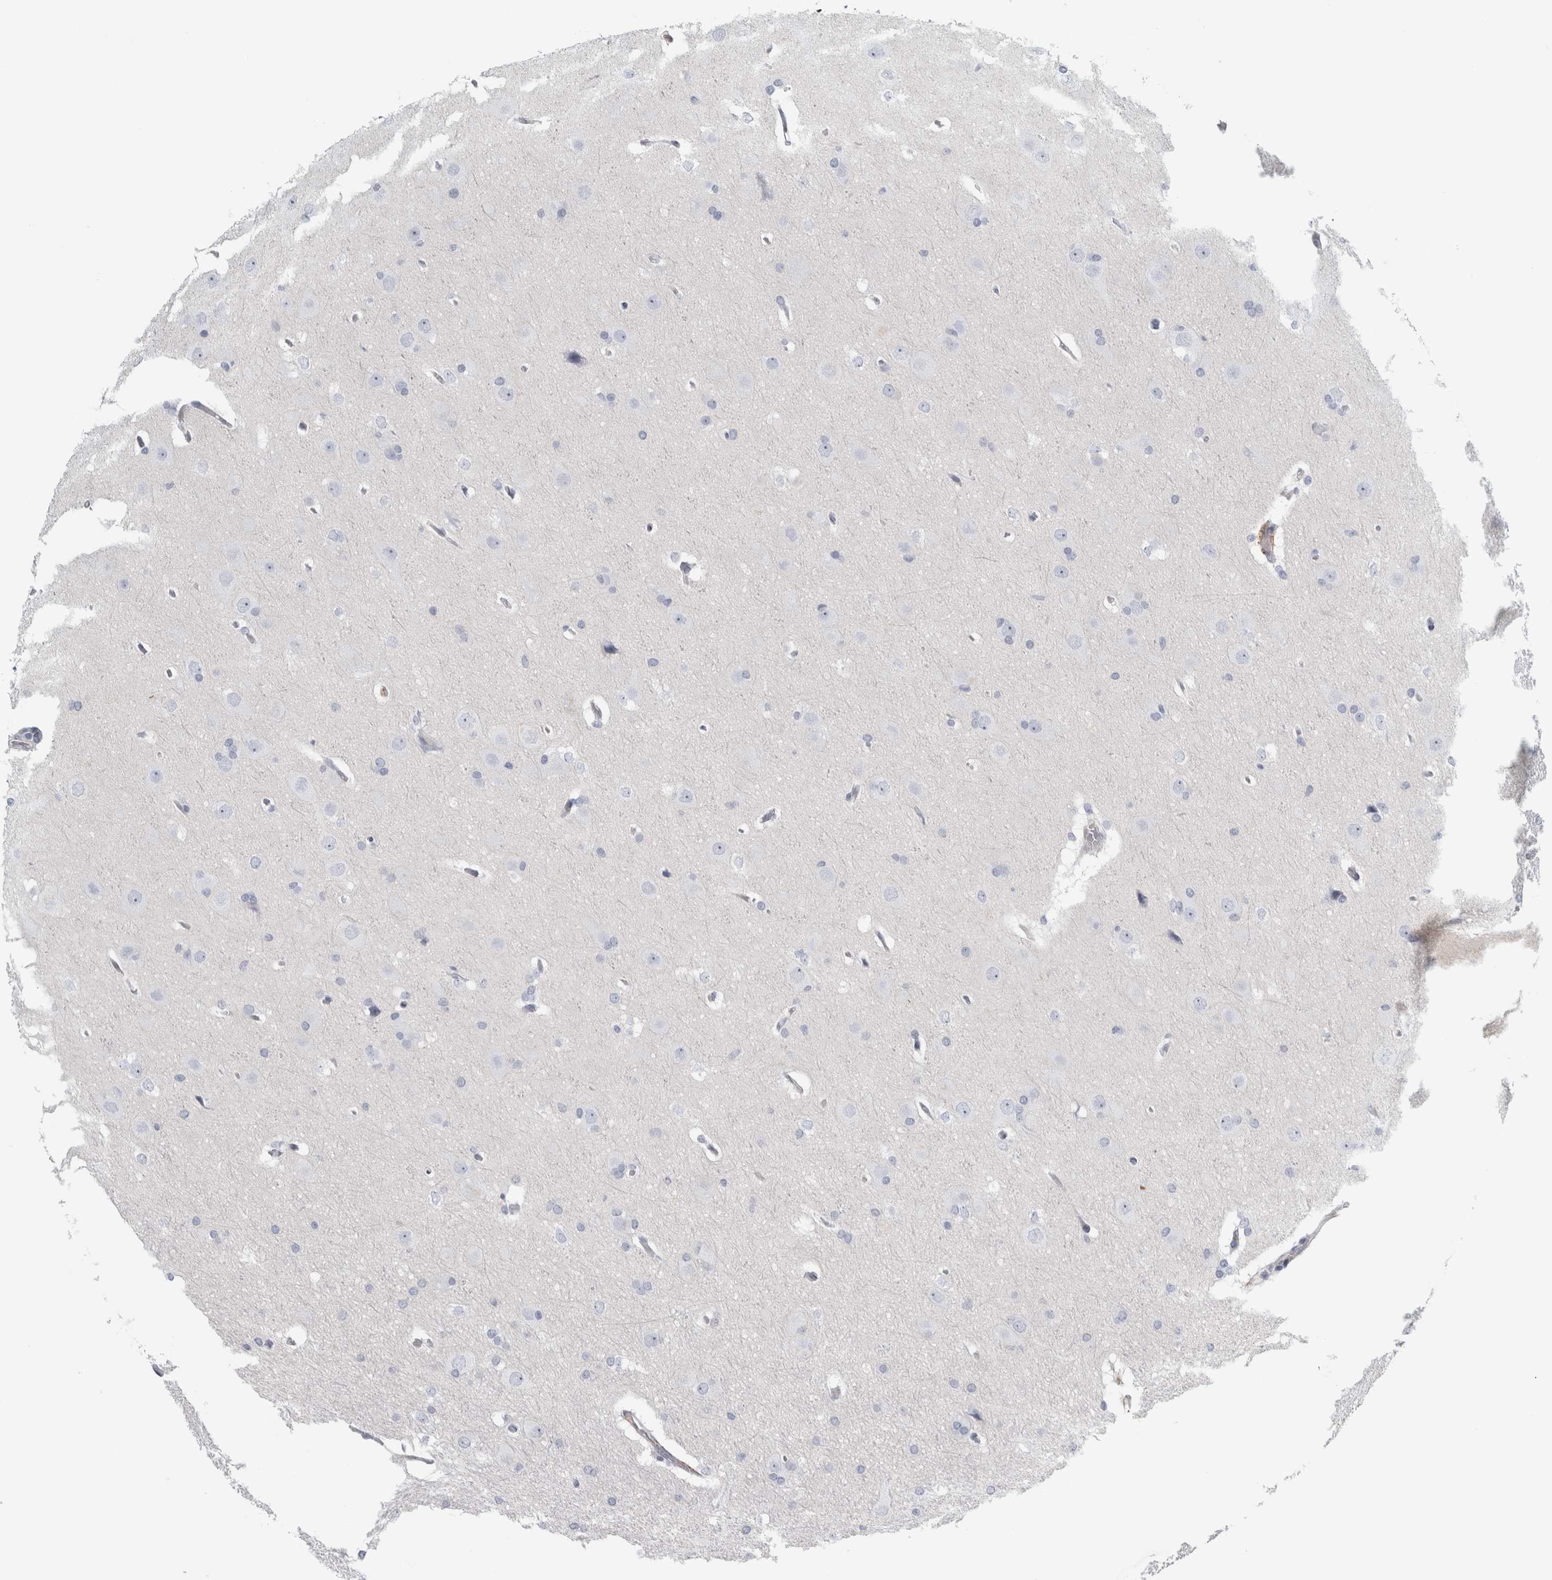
{"staining": {"intensity": "negative", "quantity": "none", "location": "none"}, "tissue": "glioma", "cell_type": "Tumor cells", "image_type": "cancer", "snomed": [{"axis": "morphology", "description": "Glioma, malignant, Low grade"}, {"axis": "topography", "description": "Brain"}], "caption": "Immunohistochemistry (IHC) image of human glioma stained for a protein (brown), which displays no expression in tumor cells.", "gene": "B3GNT3", "patient": {"sex": "female", "age": 37}}